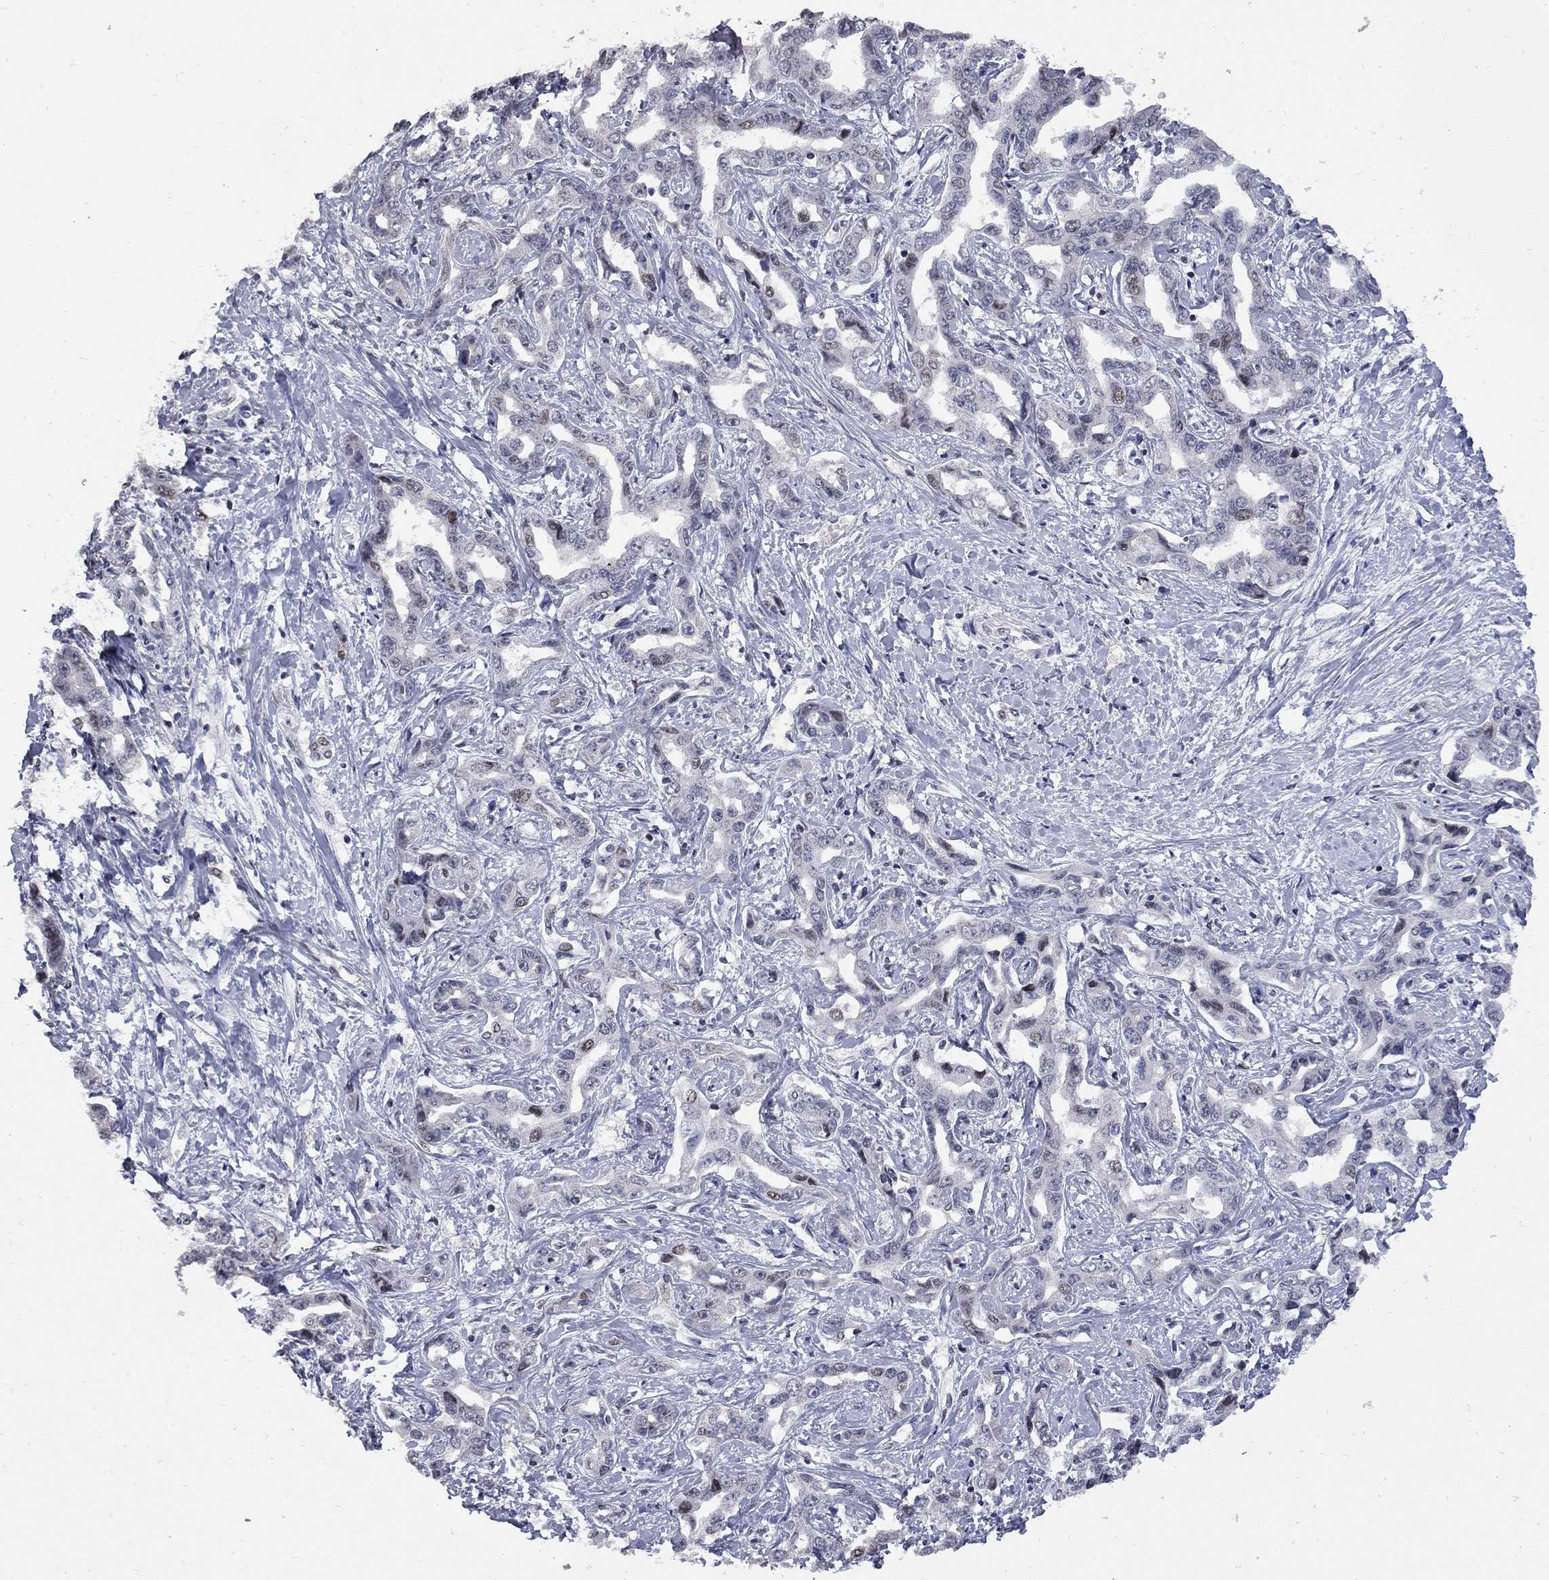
{"staining": {"intensity": "weak", "quantity": "<25%", "location": "nuclear"}, "tissue": "liver cancer", "cell_type": "Tumor cells", "image_type": "cancer", "snomed": [{"axis": "morphology", "description": "Cholangiocarcinoma"}, {"axis": "topography", "description": "Liver"}], "caption": "High power microscopy histopathology image of an immunohistochemistry (IHC) image of cholangiocarcinoma (liver), revealing no significant staining in tumor cells.", "gene": "ZNF154", "patient": {"sex": "male", "age": 59}}